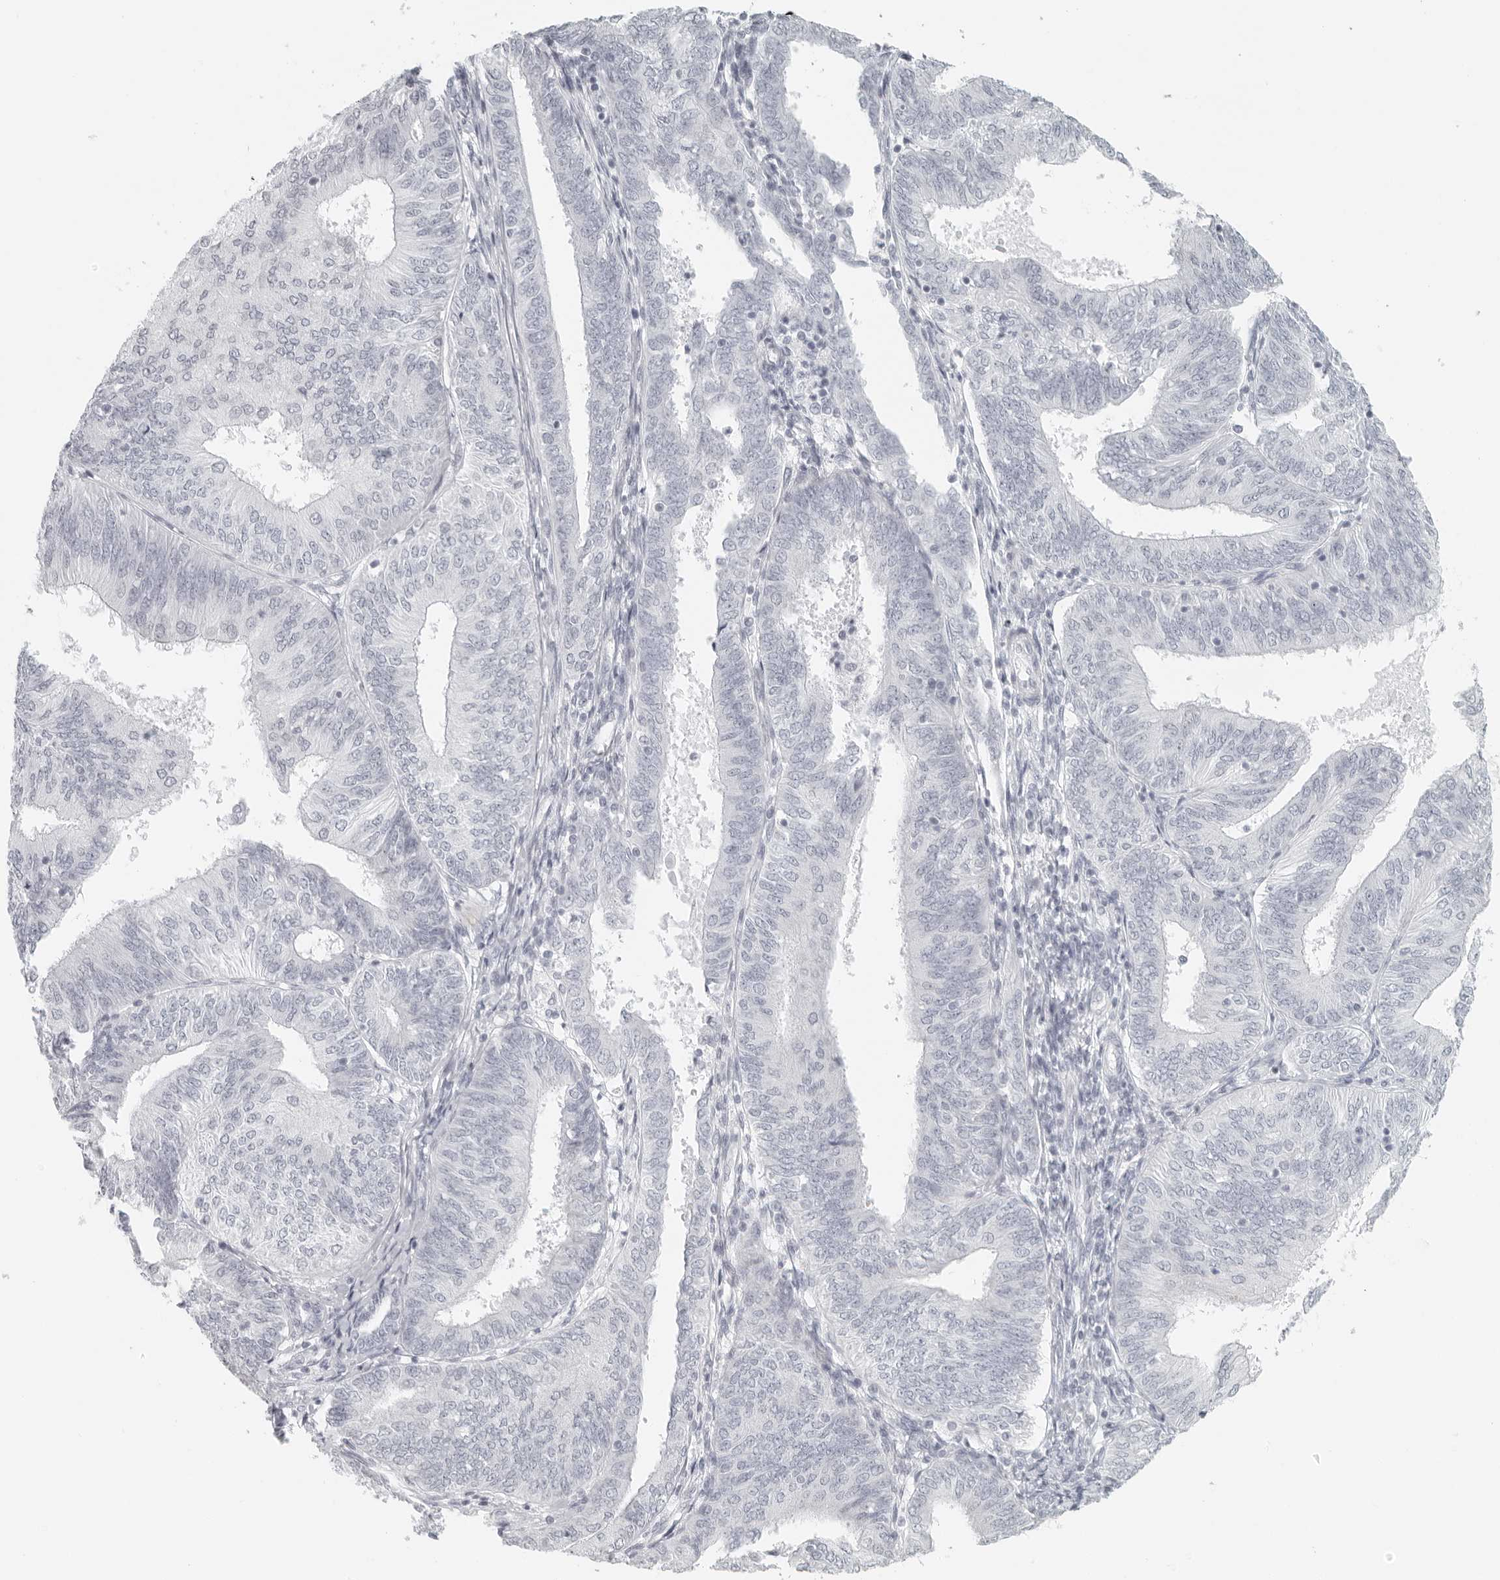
{"staining": {"intensity": "negative", "quantity": "none", "location": "none"}, "tissue": "endometrial cancer", "cell_type": "Tumor cells", "image_type": "cancer", "snomed": [{"axis": "morphology", "description": "Adenocarcinoma, NOS"}, {"axis": "topography", "description": "Endometrium"}], "caption": "DAB (3,3'-diaminobenzidine) immunohistochemical staining of endometrial cancer reveals no significant expression in tumor cells.", "gene": "RPS6KC1", "patient": {"sex": "female", "age": 58}}